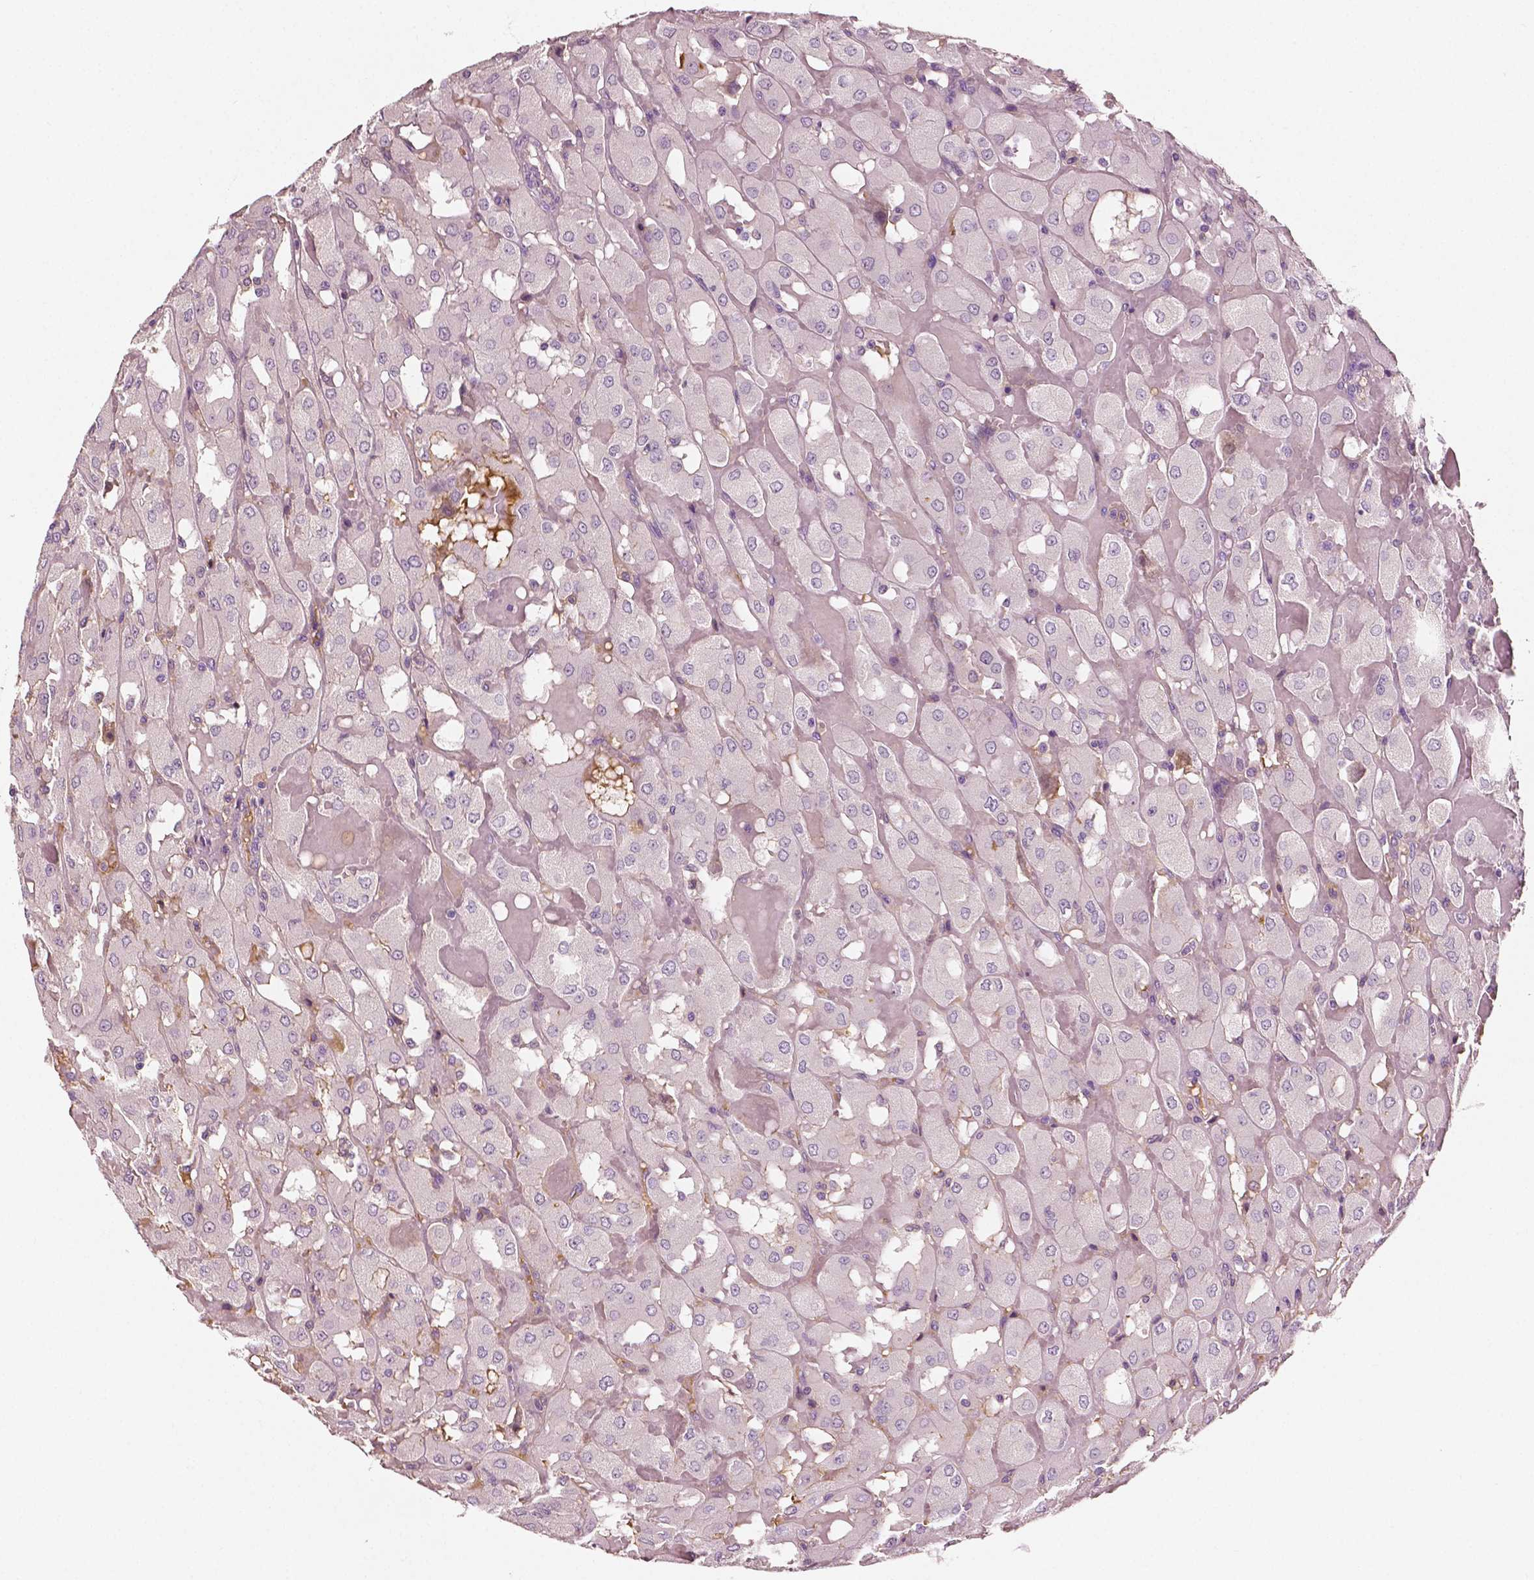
{"staining": {"intensity": "negative", "quantity": "none", "location": "none"}, "tissue": "renal cancer", "cell_type": "Tumor cells", "image_type": "cancer", "snomed": [{"axis": "morphology", "description": "Adenocarcinoma, NOS"}, {"axis": "topography", "description": "Kidney"}], "caption": "Protein analysis of adenocarcinoma (renal) shows no significant staining in tumor cells.", "gene": "APOA4", "patient": {"sex": "male", "age": 72}}